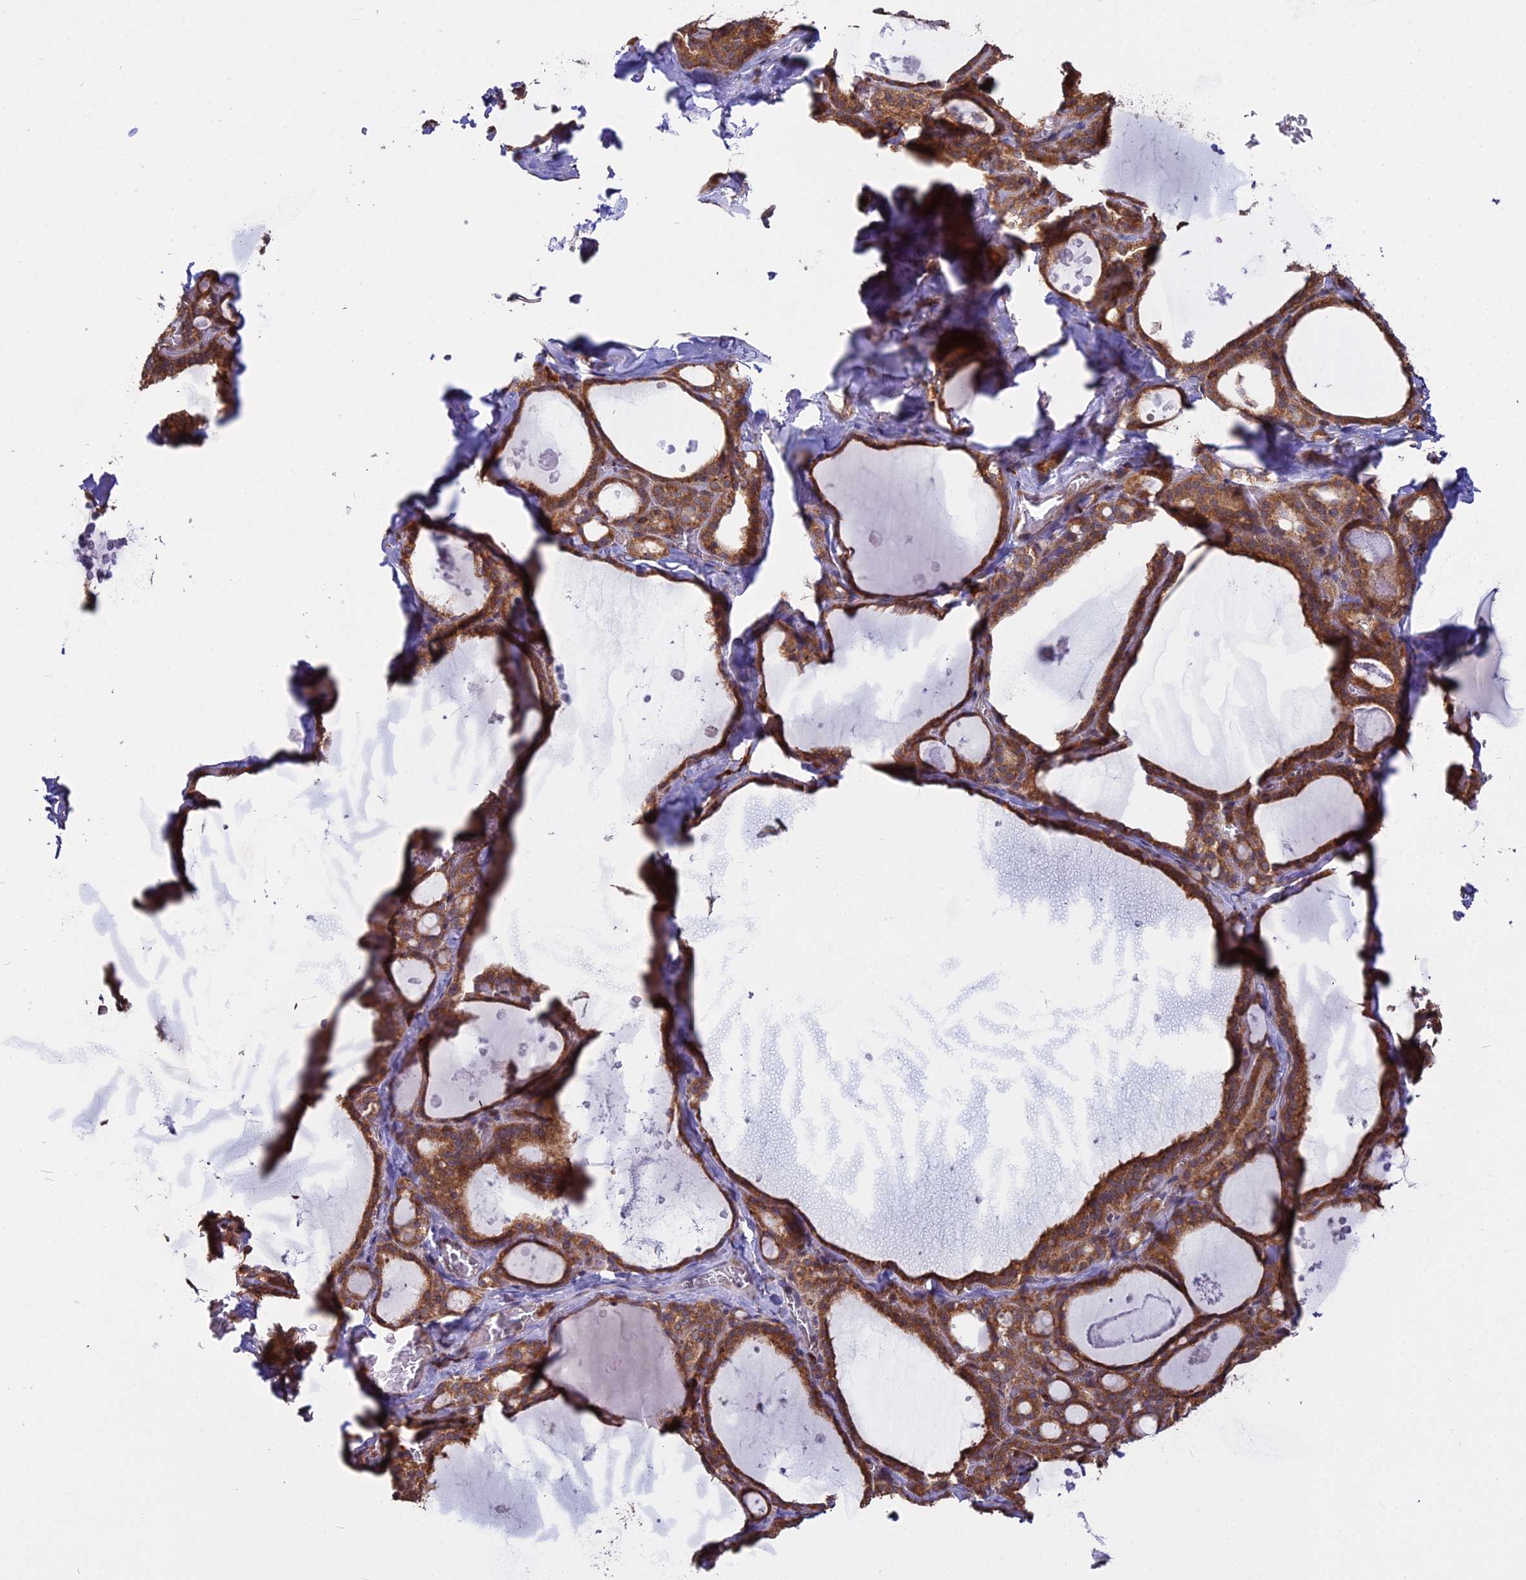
{"staining": {"intensity": "moderate", "quantity": ">75%", "location": "cytoplasmic/membranous"}, "tissue": "thyroid gland", "cell_type": "Glandular cells", "image_type": "normal", "snomed": [{"axis": "morphology", "description": "Normal tissue, NOS"}, {"axis": "topography", "description": "Thyroid gland"}], "caption": "This histopathology image reveals IHC staining of unremarkable thyroid gland, with medium moderate cytoplasmic/membranous expression in approximately >75% of glandular cells.", "gene": "RPL26", "patient": {"sex": "male", "age": 56}}